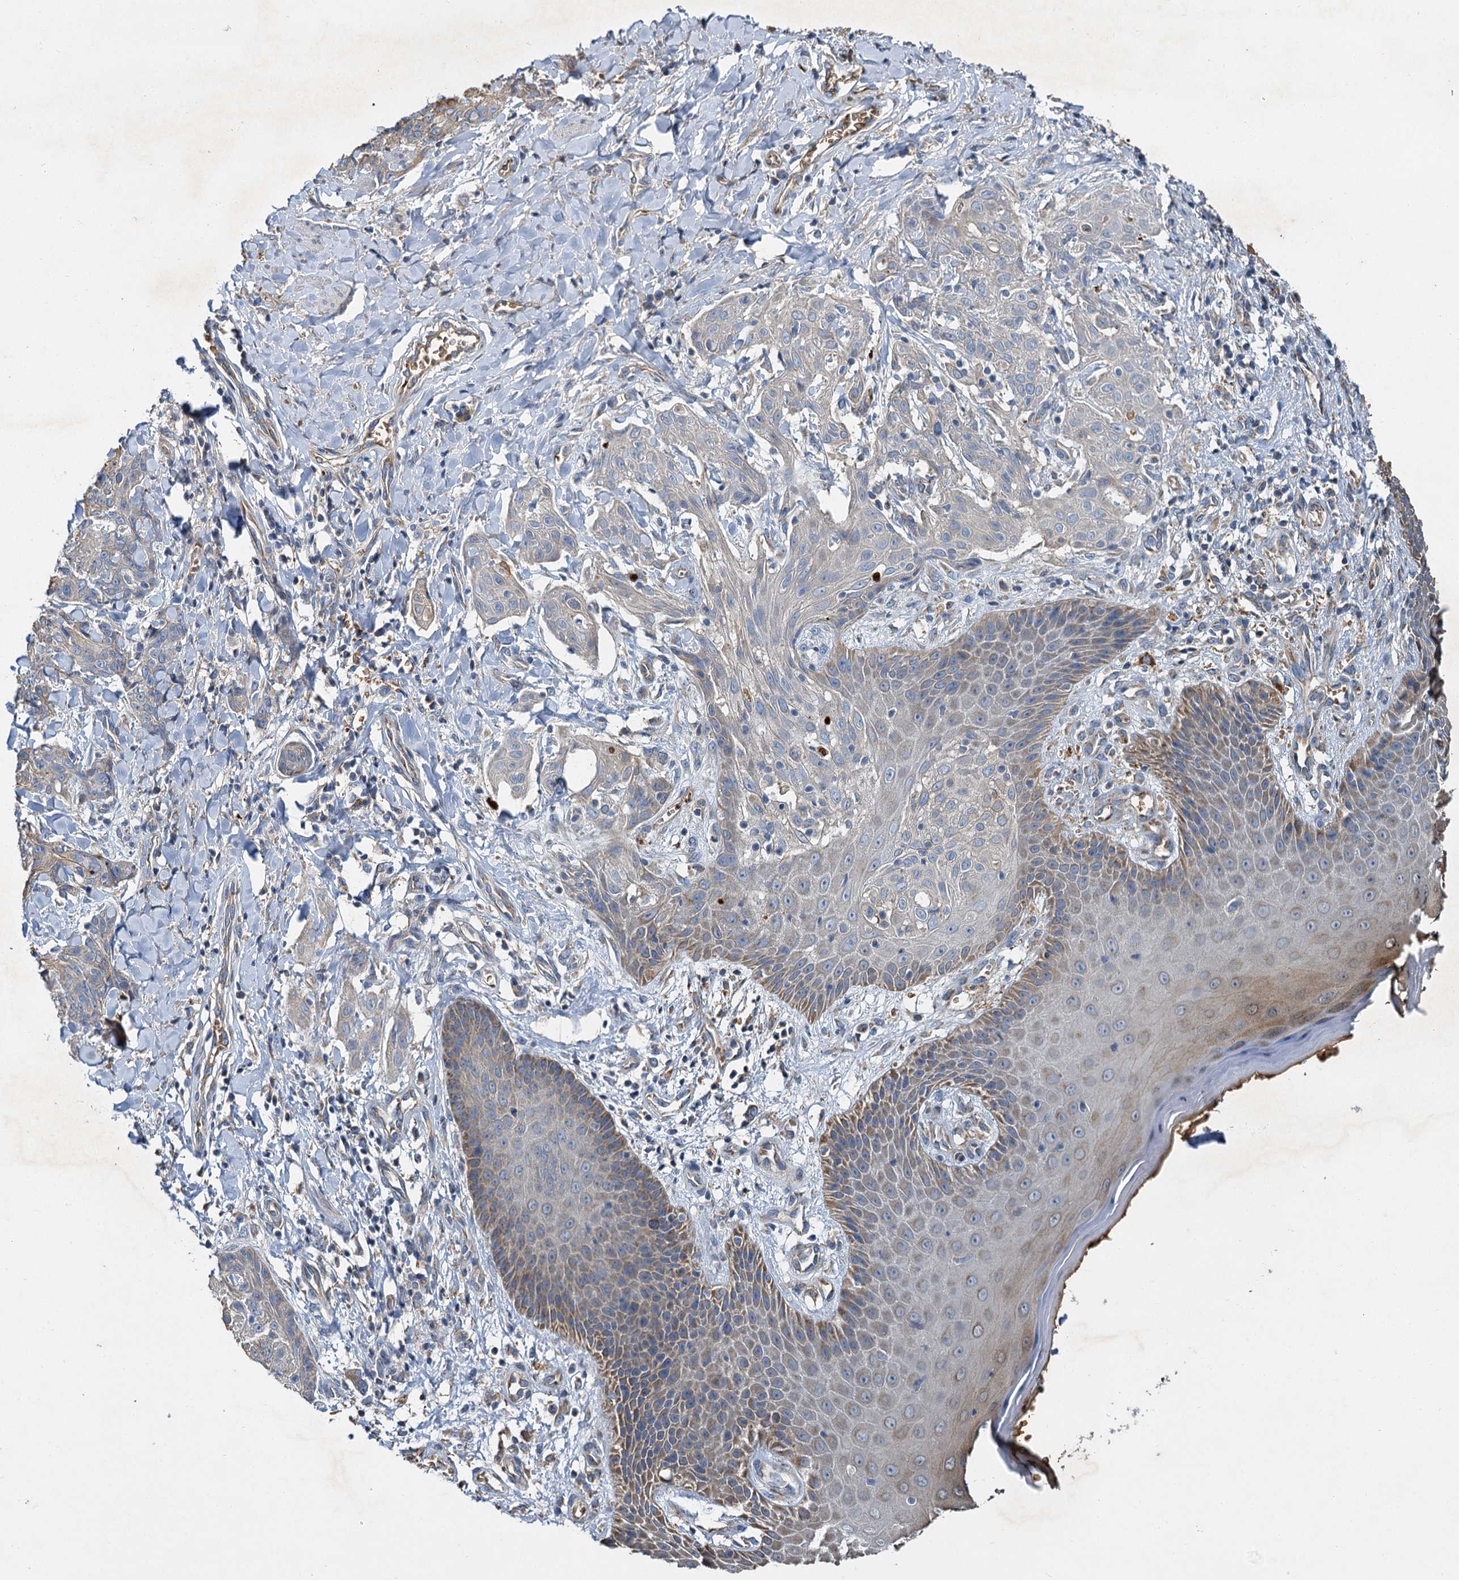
{"staining": {"intensity": "negative", "quantity": "none", "location": "none"}, "tissue": "skin cancer", "cell_type": "Tumor cells", "image_type": "cancer", "snomed": [{"axis": "morphology", "description": "Squamous cell carcinoma, NOS"}, {"axis": "topography", "description": "Skin"}, {"axis": "topography", "description": "Vulva"}], "caption": "An immunohistochemistry (IHC) histopathology image of squamous cell carcinoma (skin) is shown. There is no staining in tumor cells of squamous cell carcinoma (skin).", "gene": "BCS1L", "patient": {"sex": "female", "age": 85}}